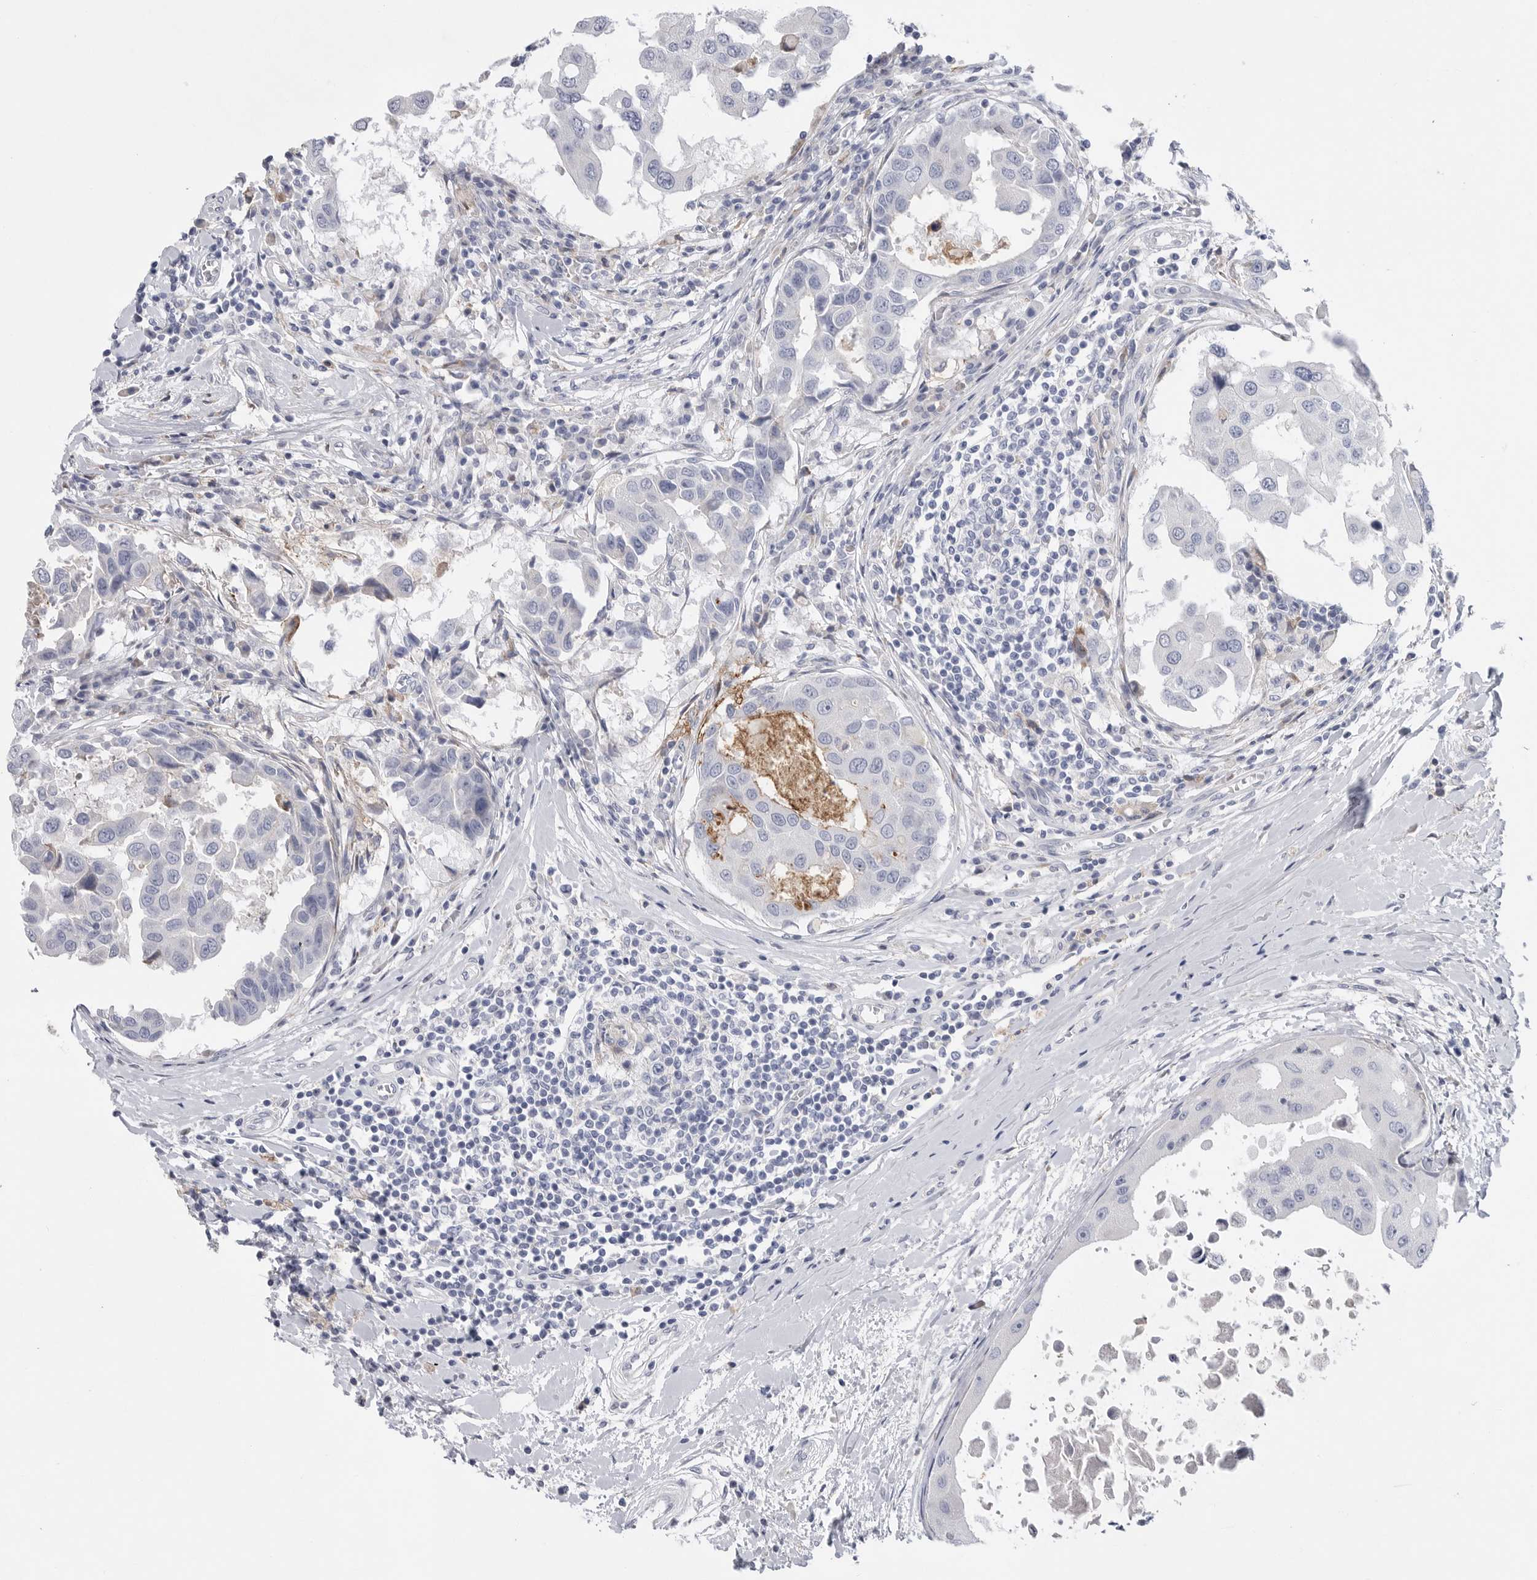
{"staining": {"intensity": "negative", "quantity": "none", "location": "none"}, "tissue": "breast cancer", "cell_type": "Tumor cells", "image_type": "cancer", "snomed": [{"axis": "morphology", "description": "Duct carcinoma"}, {"axis": "topography", "description": "Breast"}], "caption": "Invasive ductal carcinoma (breast) was stained to show a protein in brown. There is no significant staining in tumor cells.", "gene": "CAMK2B", "patient": {"sex": "female", "age": 27}}